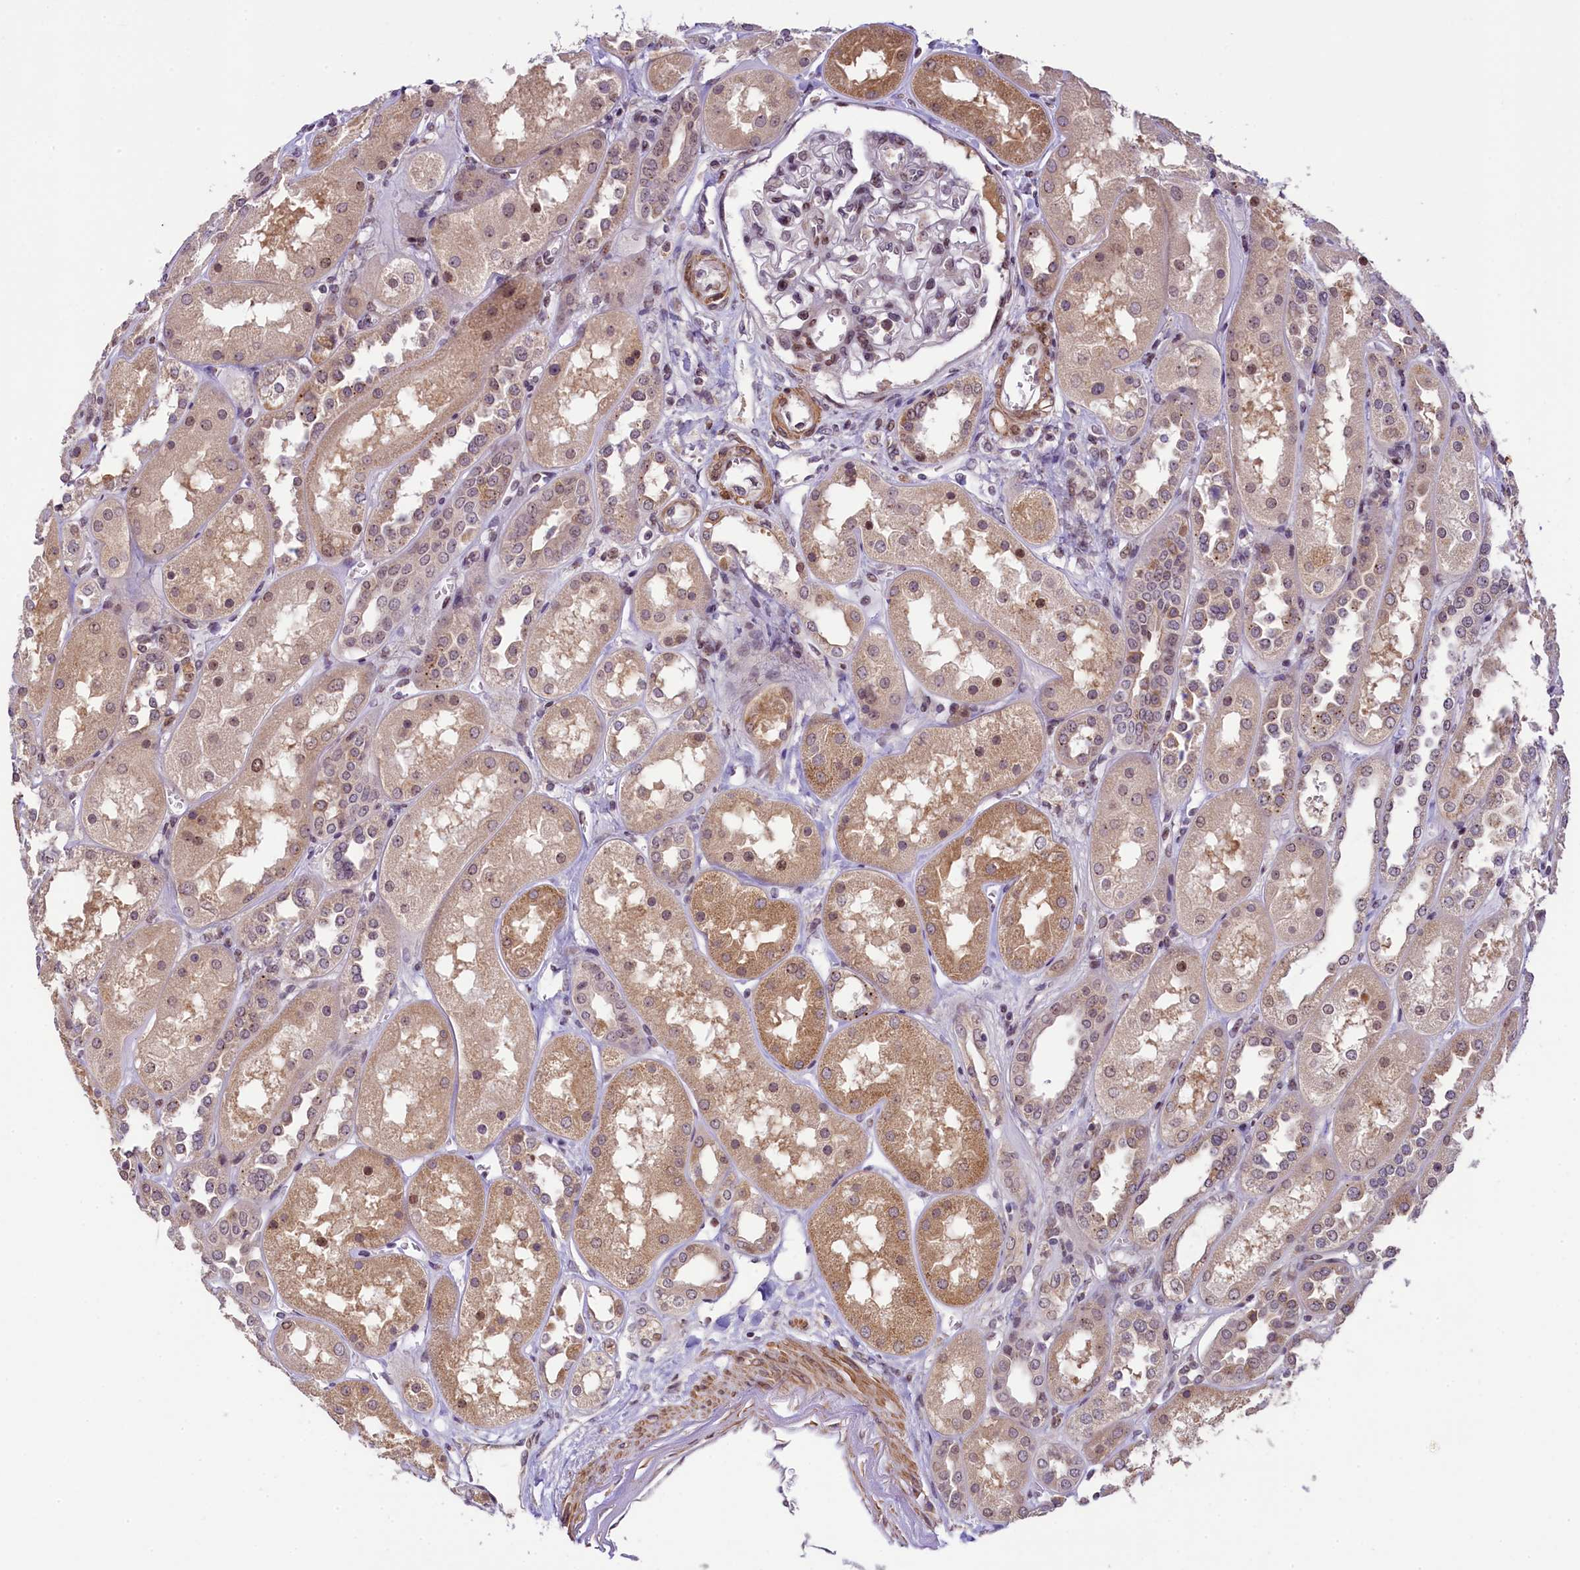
{"staining": {"intensity": "weak", "quantity": "25%-75%", "location": "nuclear"}, "tissue": "kidney", "cell_type": "Cells in glomeruli", "image_type": "normal", "snomed": [{"axis": "morphology", "description": "Normal tissue, NOS"}, {"axis": "topography", "description": "Kidney"}], "caption": "A micrograph of kidney stained for a protein demonstrates weak nuclear brown staining in cells in glomeruli.", "gene": "RBBP8", "patient": {"sex": "male", "age": 70}}